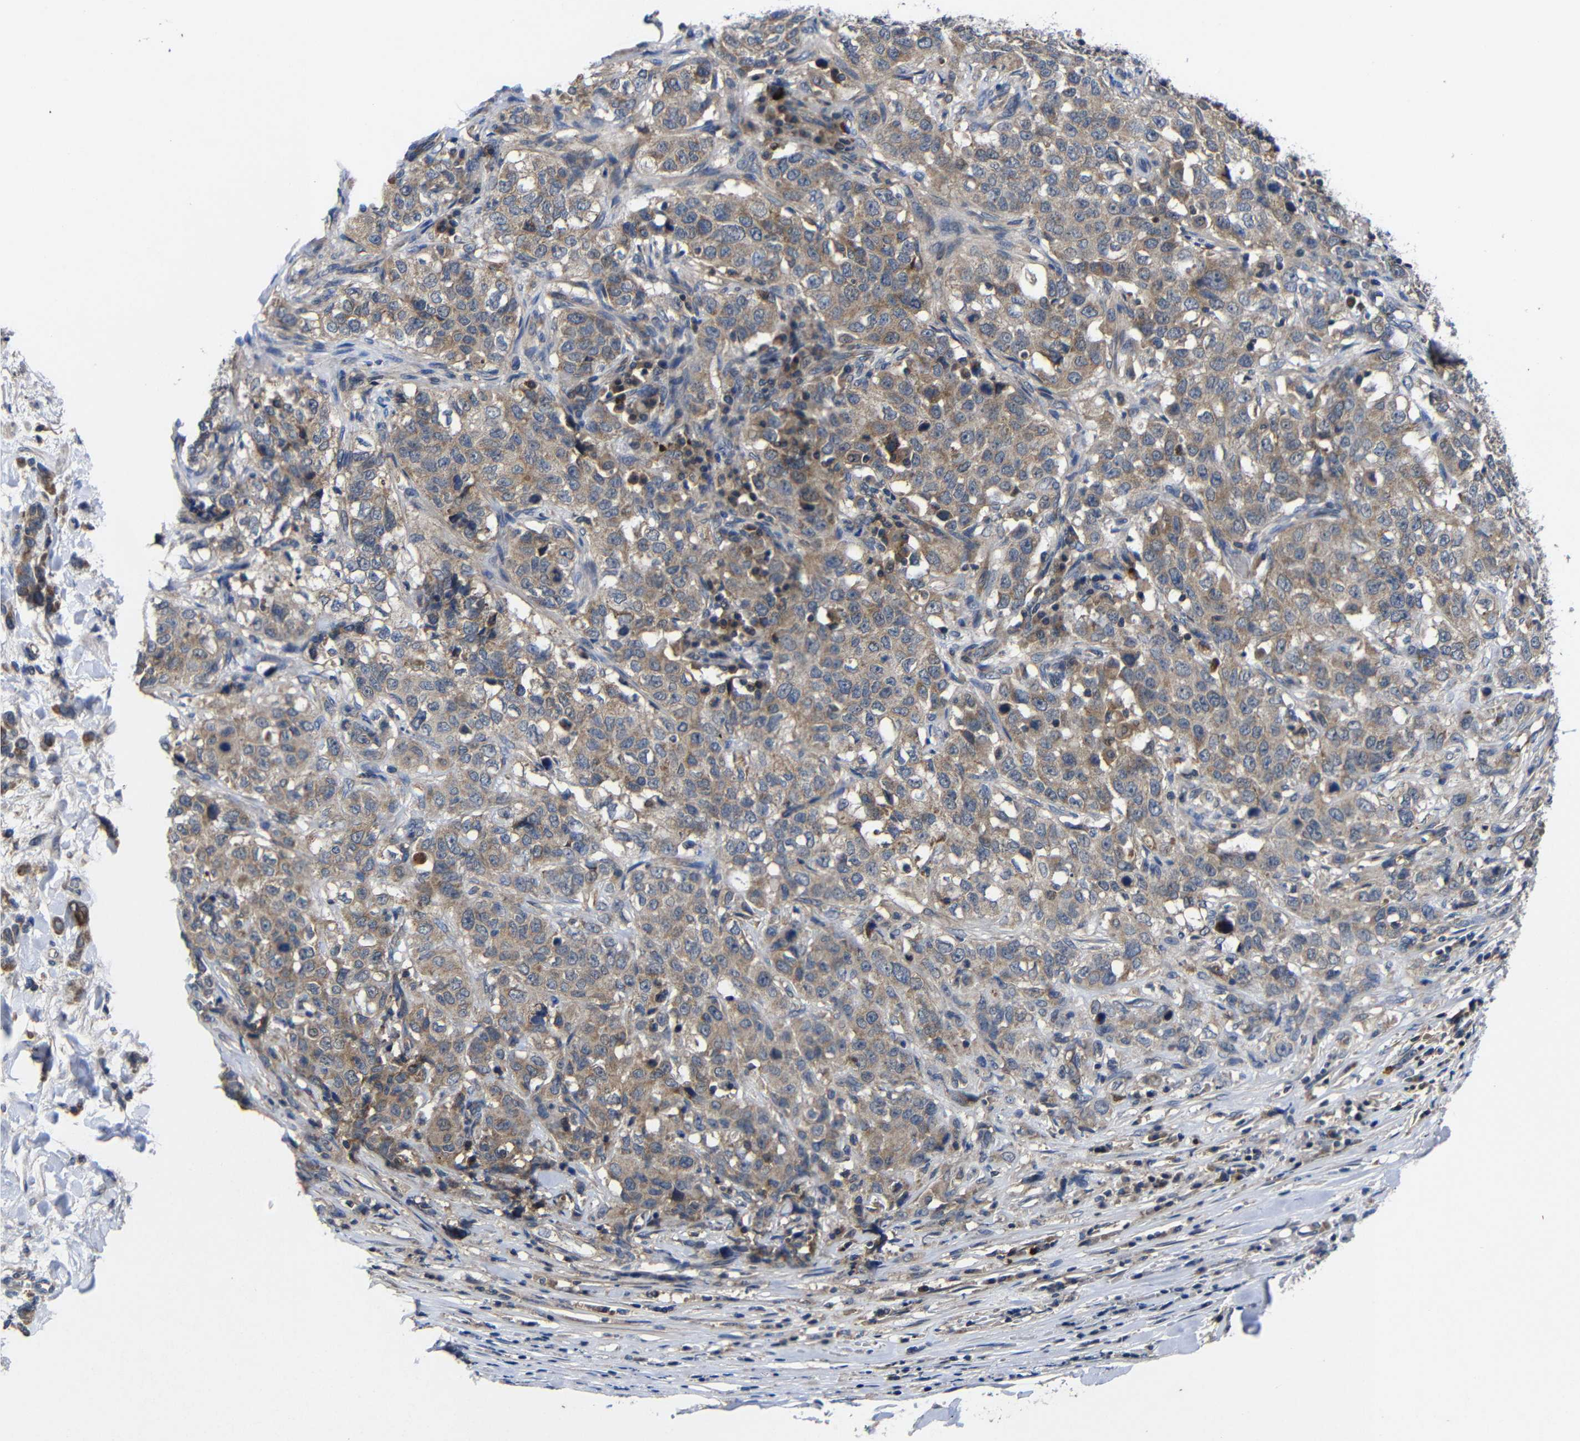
{"staining": {"intensity": "moderate", "quantity": ">75%", "location": "cytoplasmic/membranous"}, "tissue": "stomach cancer", "cell_type": "Tumor cells", "image_type": "cancer", "snomed": [{"axis": "morphology", "description": "Adenocarcinoma, NOS"}, {"axis": "topography", "description": "Stomach"}], "caption": "IHC of human stomach cancer reveals medium levels of moderate cytoplasmic/membranous positivity in approximately >75% of tumor cells. Immunohistochemistry (ihc) stains the protein in brown and the nuclei are stained blue.", "gene": "LPAR5", "patient": {"sex": "male", "age": 48}}